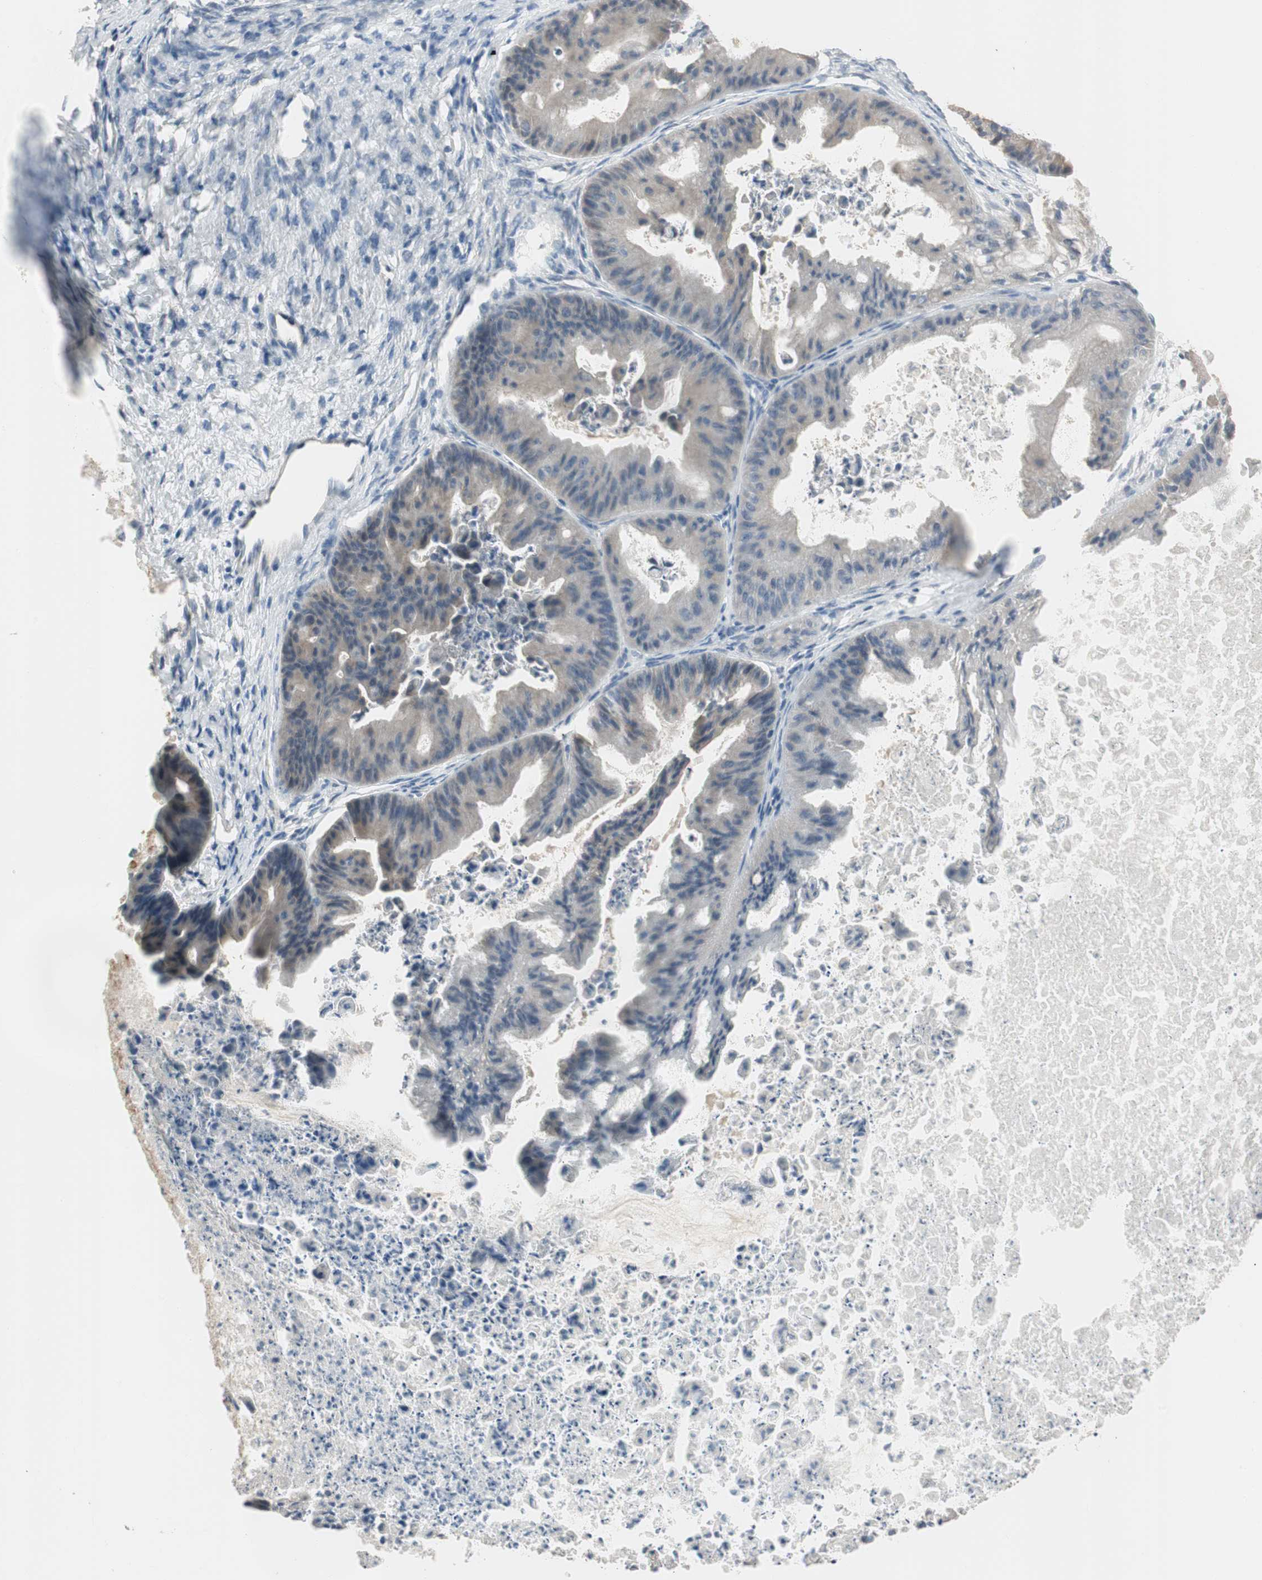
{"staining": {"intensity": "weak", "quantity": ">75%", "location": "cytoplasmic/membranous"}, "tissue": "ovarian cancer", "cell_type": "Tumor cells", "image_type": "cancer", "snomed": [{"axis": "morphology", "description": "Cystadenocarcinoma, mucinous, NOS"}, {"axis": "topography", "description": "Ovary"}], "caption": "IHC (DAB (3,3'-diaminobenzidine)) staining of ovarian mucinous cystadenocarcinoma displays weak cytoplasmic/membranous protein positivity in approximately >75% of tumor cells.", "gene": "SPINK4", "patient": {"sex": "female", "age": 37}}